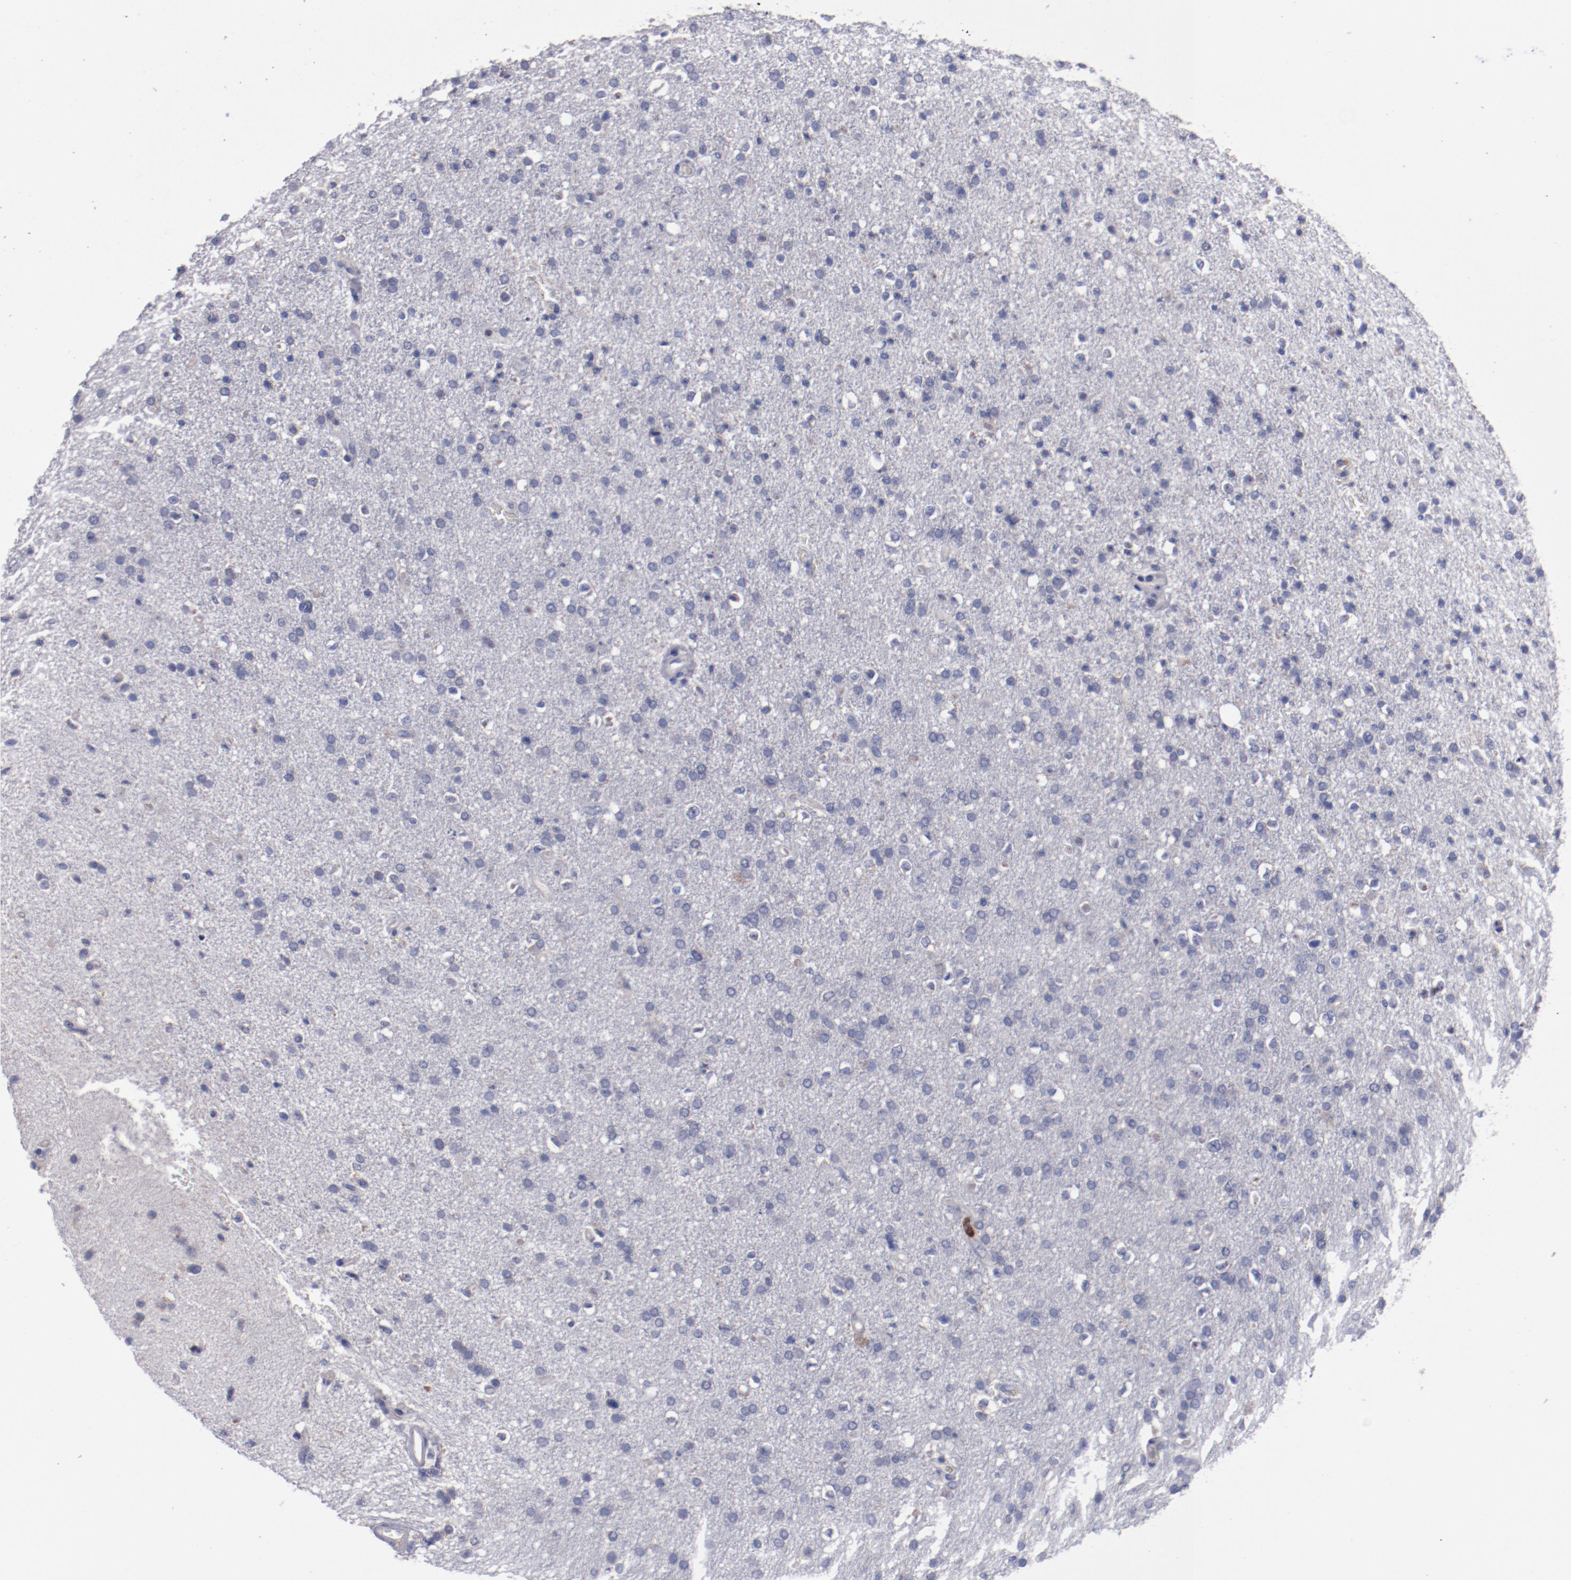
{"staining": {"intensity": "negative", "quantity": "none", "location": "none"}, "tissue": "glioma", "cell_type": "Tumor cells", "image_type": "cancer", "snomed": [{"axis": "morphology", "description": "Glioma, malignant, High grade"}, {"axis": "topography", "description": "Brain"}], "caption": "Protein analysis of high-grade glioma (malignant) shows no significant expression in tumor cells. (DAB (3,3'-diaminobenzidine) IHC, high magnification).", "gene": "FGR", "patient": {"sex": "male", "age": 33}}